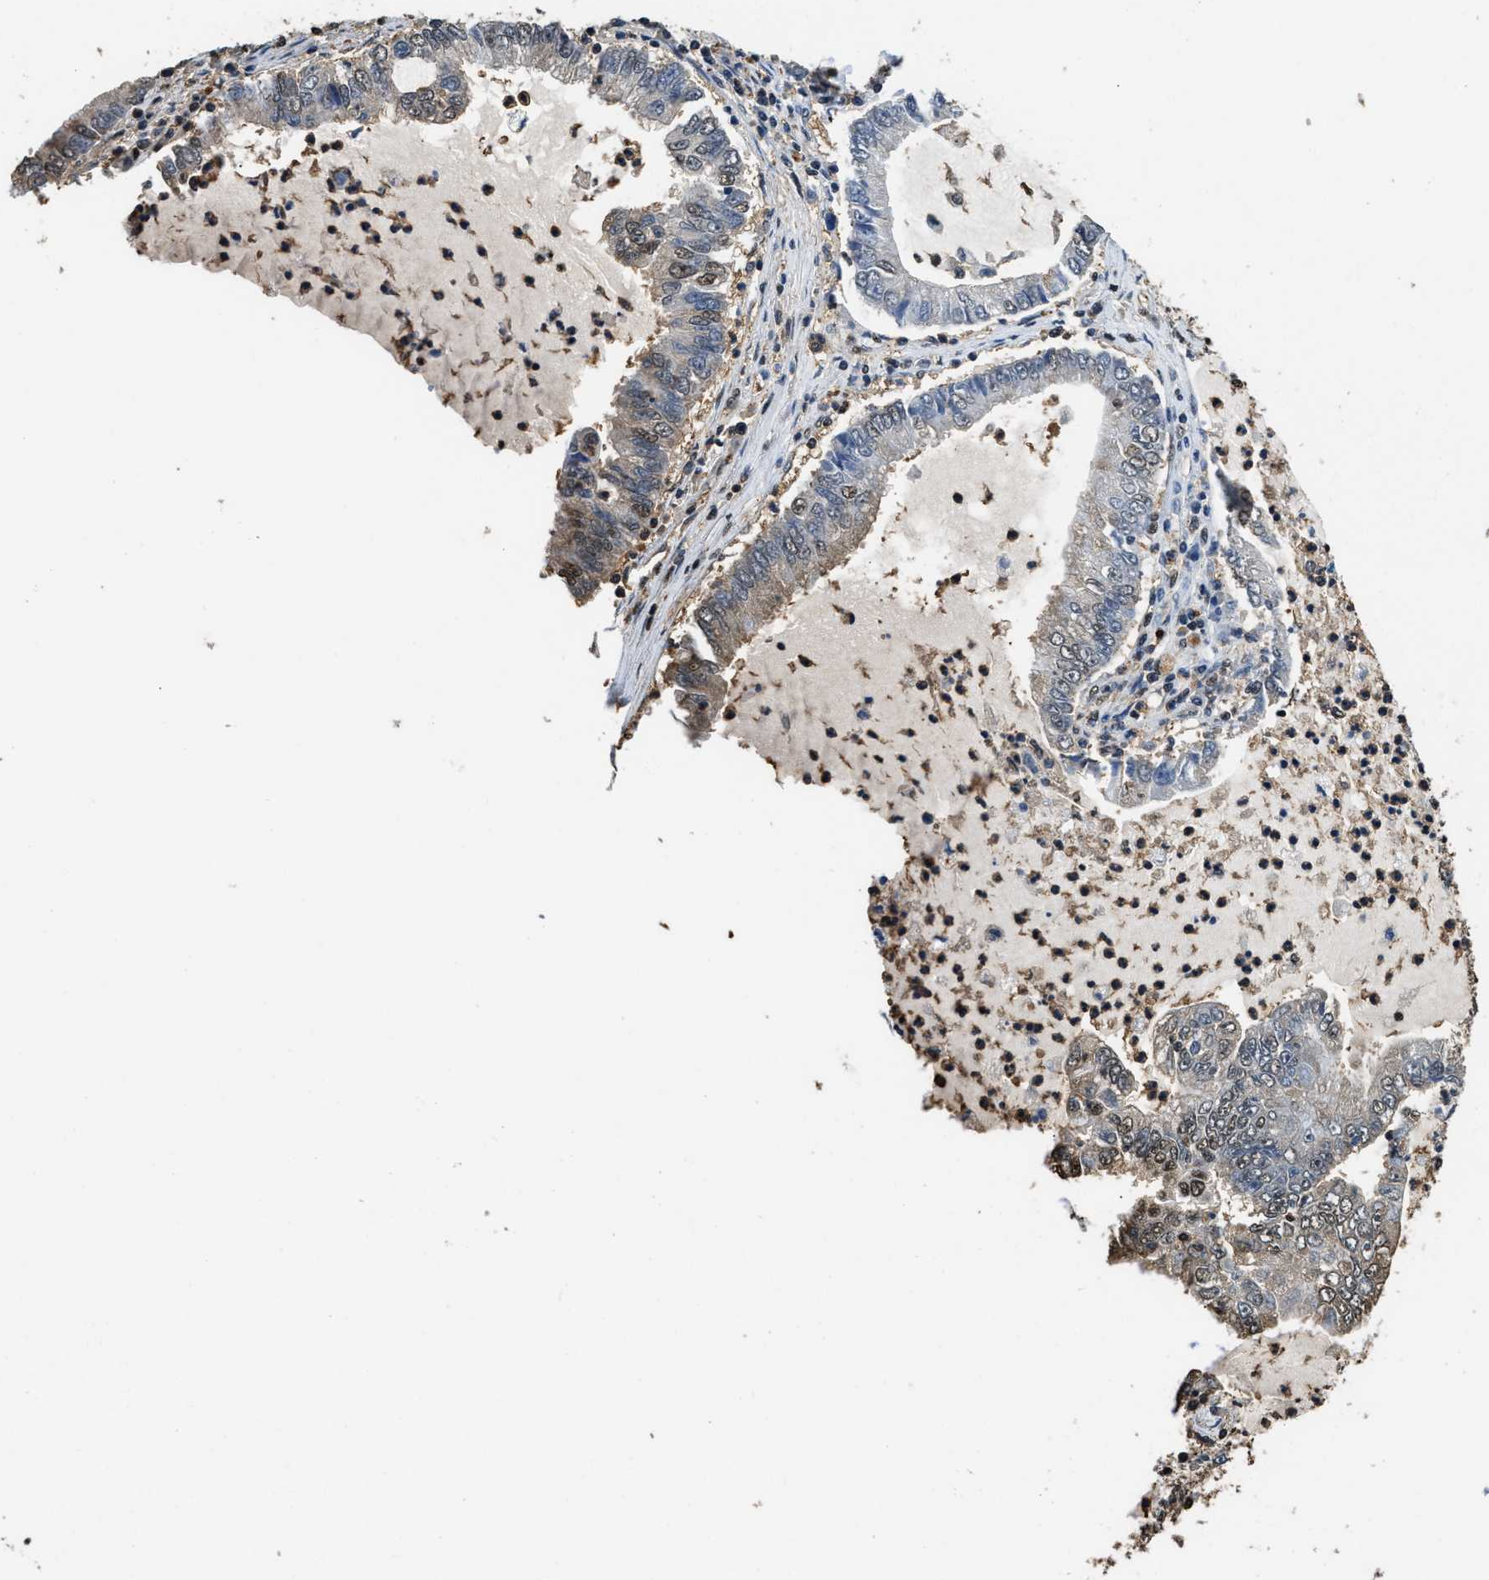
{"staining": {"intensity": "weak", "quantity": "<25%", "location": "cytoplasmic/membranous,nuclear"}, "tissue": "lung cancer", "cell_type": "Tumor cells", "image_type": "cancer", "snomed": [{"axis": "morphology", "description": "Adenocarcinoma, NOS"}, {"axis": "topography", "description": "Lung"}], "caption": "A micrograph of lung adenocarcinoma stained for a protein exhibits no brown staining in tumor cells.", "gene": "GAPDH", "patient": {"sex": "female", "age": 51}}